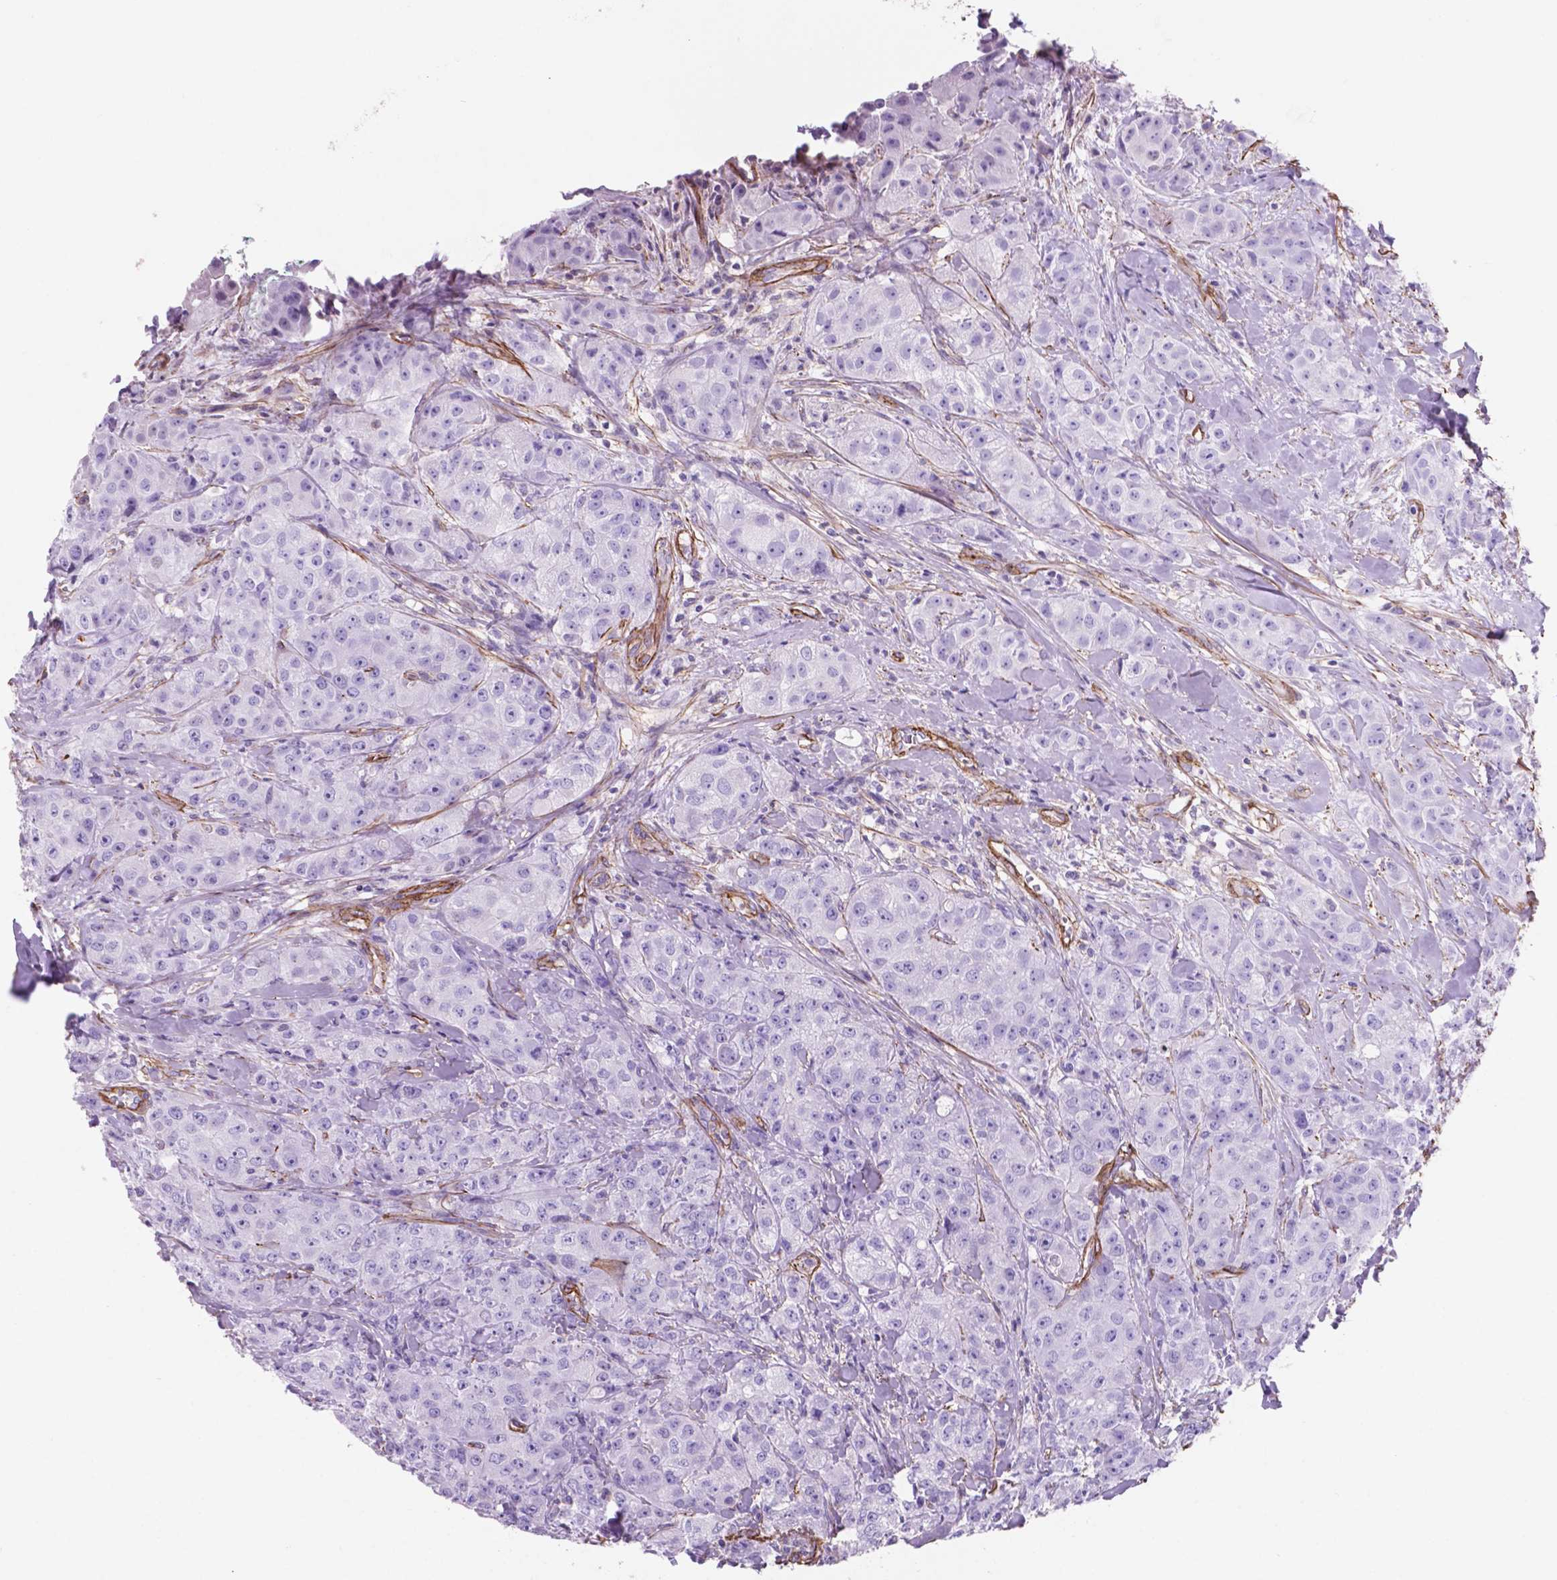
{"staining": {"intensity": "negative", "quantity": "none", "location": "none"}, "tissue": "breast cancer", "cell_type": "Tumor cells", "image_type": "cancer", "snomed": [{"axis": "morphology", "description": "Duct carcinoma"}, {"axis": "topography", "description": "Breast"}], "caption": "Immunohistochemical staining of breast infiltrating ductal carcinoma demonstrates no significant staining in tumor cells.", "gene": "TOR2A", "patient": {"sex": "female", "age": 43}}